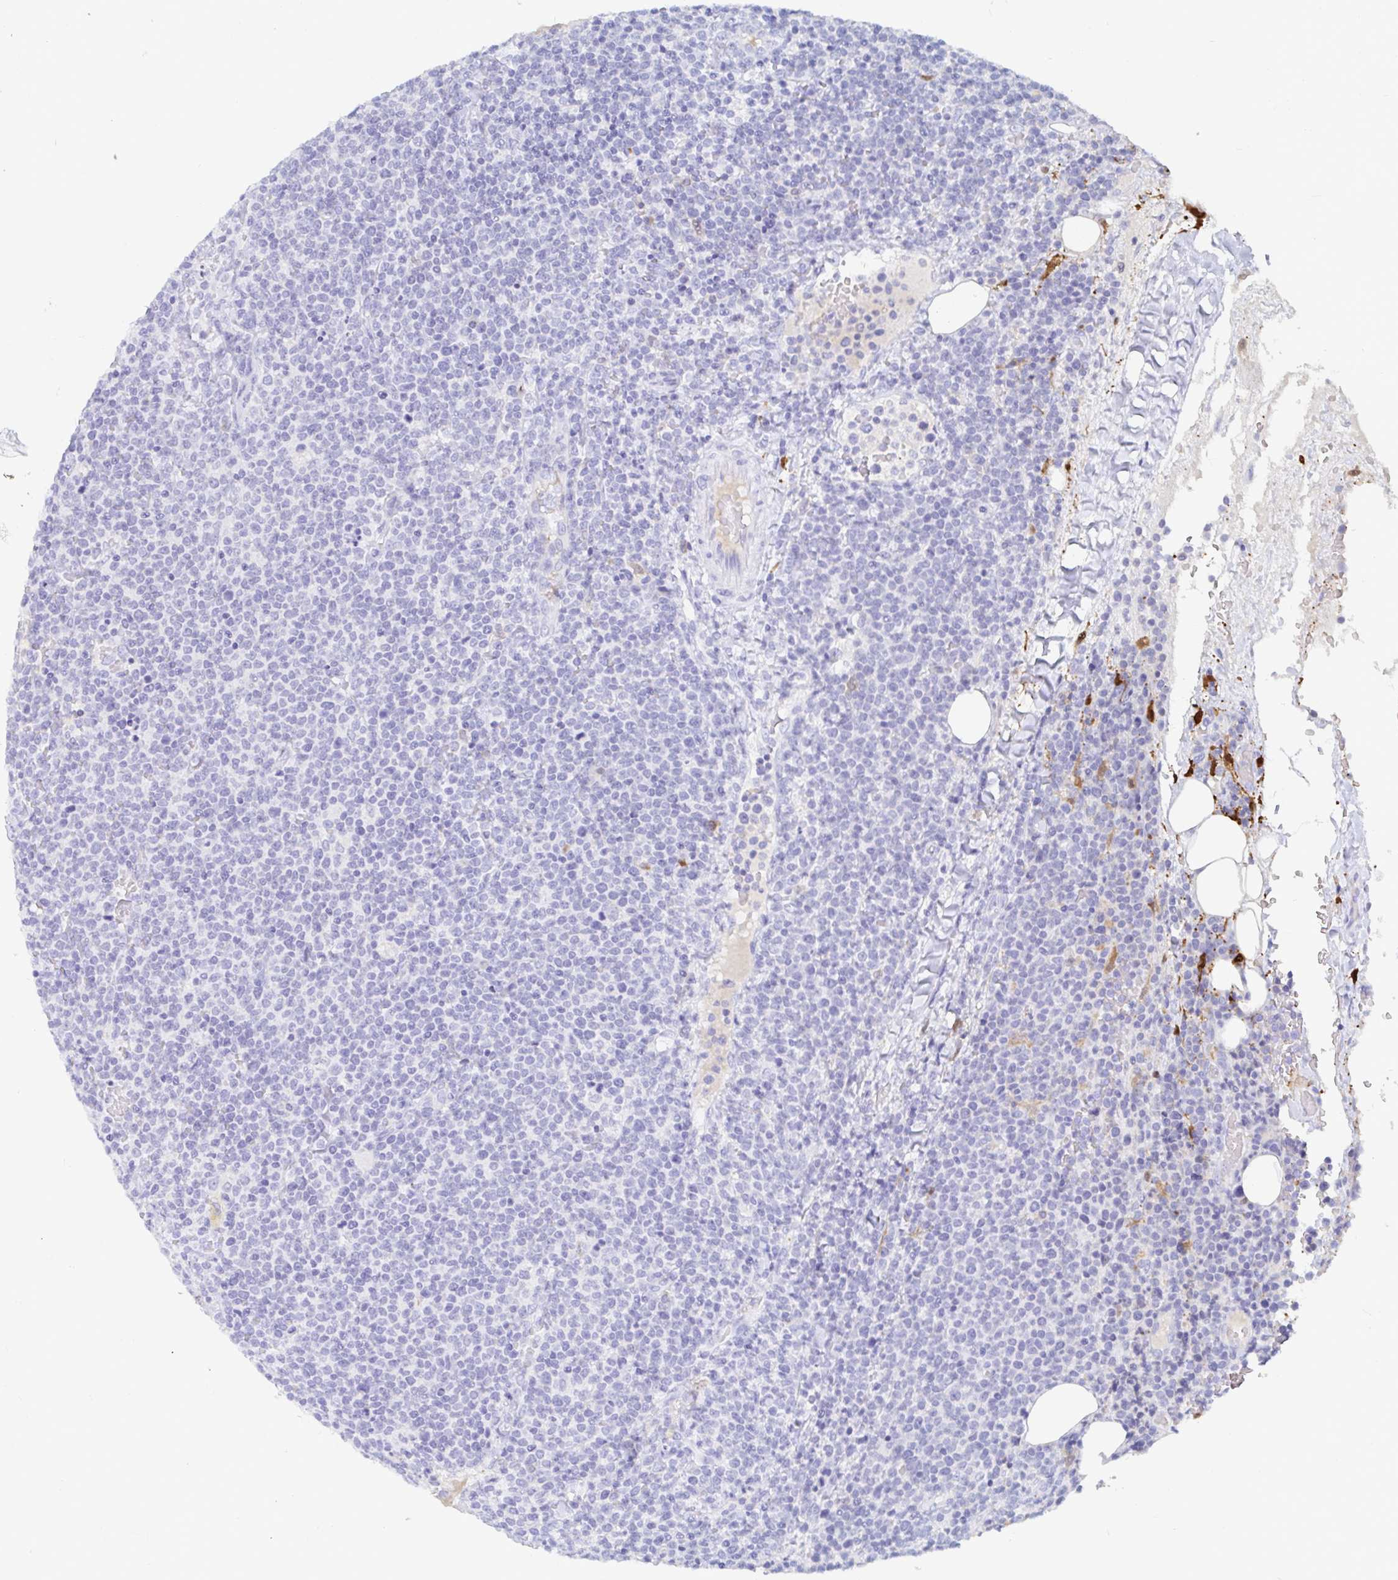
{"staining": {"intensity": "negative", "quantity": "none", "location": "none"}, "tissue": "lymphoma", "cell_type": "Tumor cells", "image_type": "cancer", "snomed": [{"axis": "morphology", "description": "Malignant lymphoma, non-Hodgkin's type, High grade"}, {"axis": "topography", "description": "Lymph node"}], "caption": "IHC image of neoplastic tissue: human malignant lymphoma, non-Hodgkin's type (high-grade) stained with DAB (3,3'-diaminobenzidine) exhibits no significant protein positivity in tumor cells.", "gene": "OR2A4", "patient": {"sex": "male", "age": 61}}